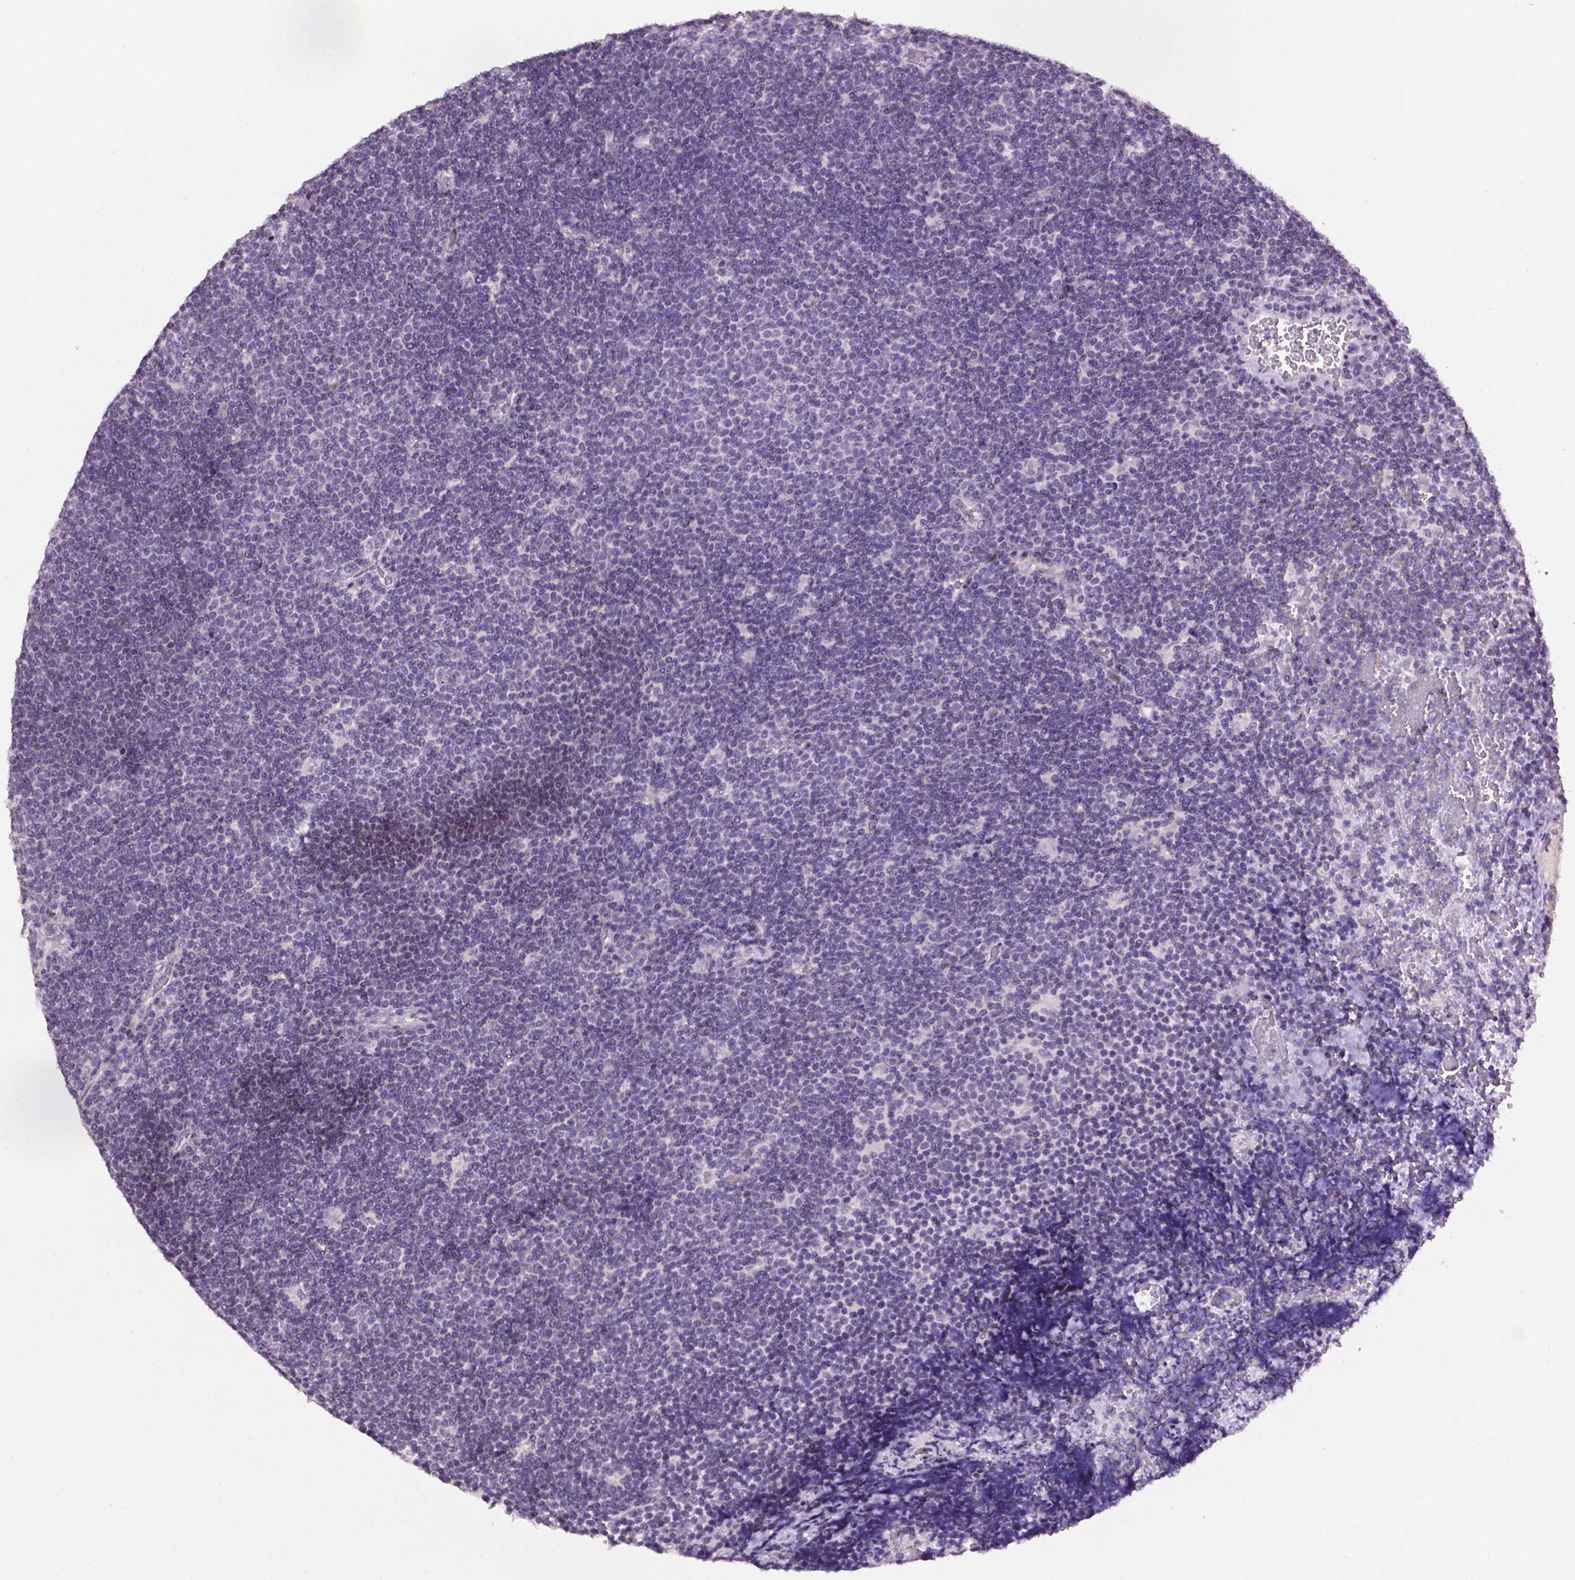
{"staining": {"intensity": "negative", "quantity": "none", "location": "none"}, "tissue": "lymphoma", "cell_type": "Tumor cells", "image_type": "cancer", "snomed": [{"axis": "morphology", "description": "Malignant lymphoma, non-Hodgkin's type, Low grade"}, {"axis": "topography", "description": "Brain"}], "caption": "Immunohistochemical staining of malignant lymphoma, non-Hodgkin's type (low-grade) displays no significant staining in tumor cells.", "gene": "TH", "patient": {"sex": "female", "age": 66}}